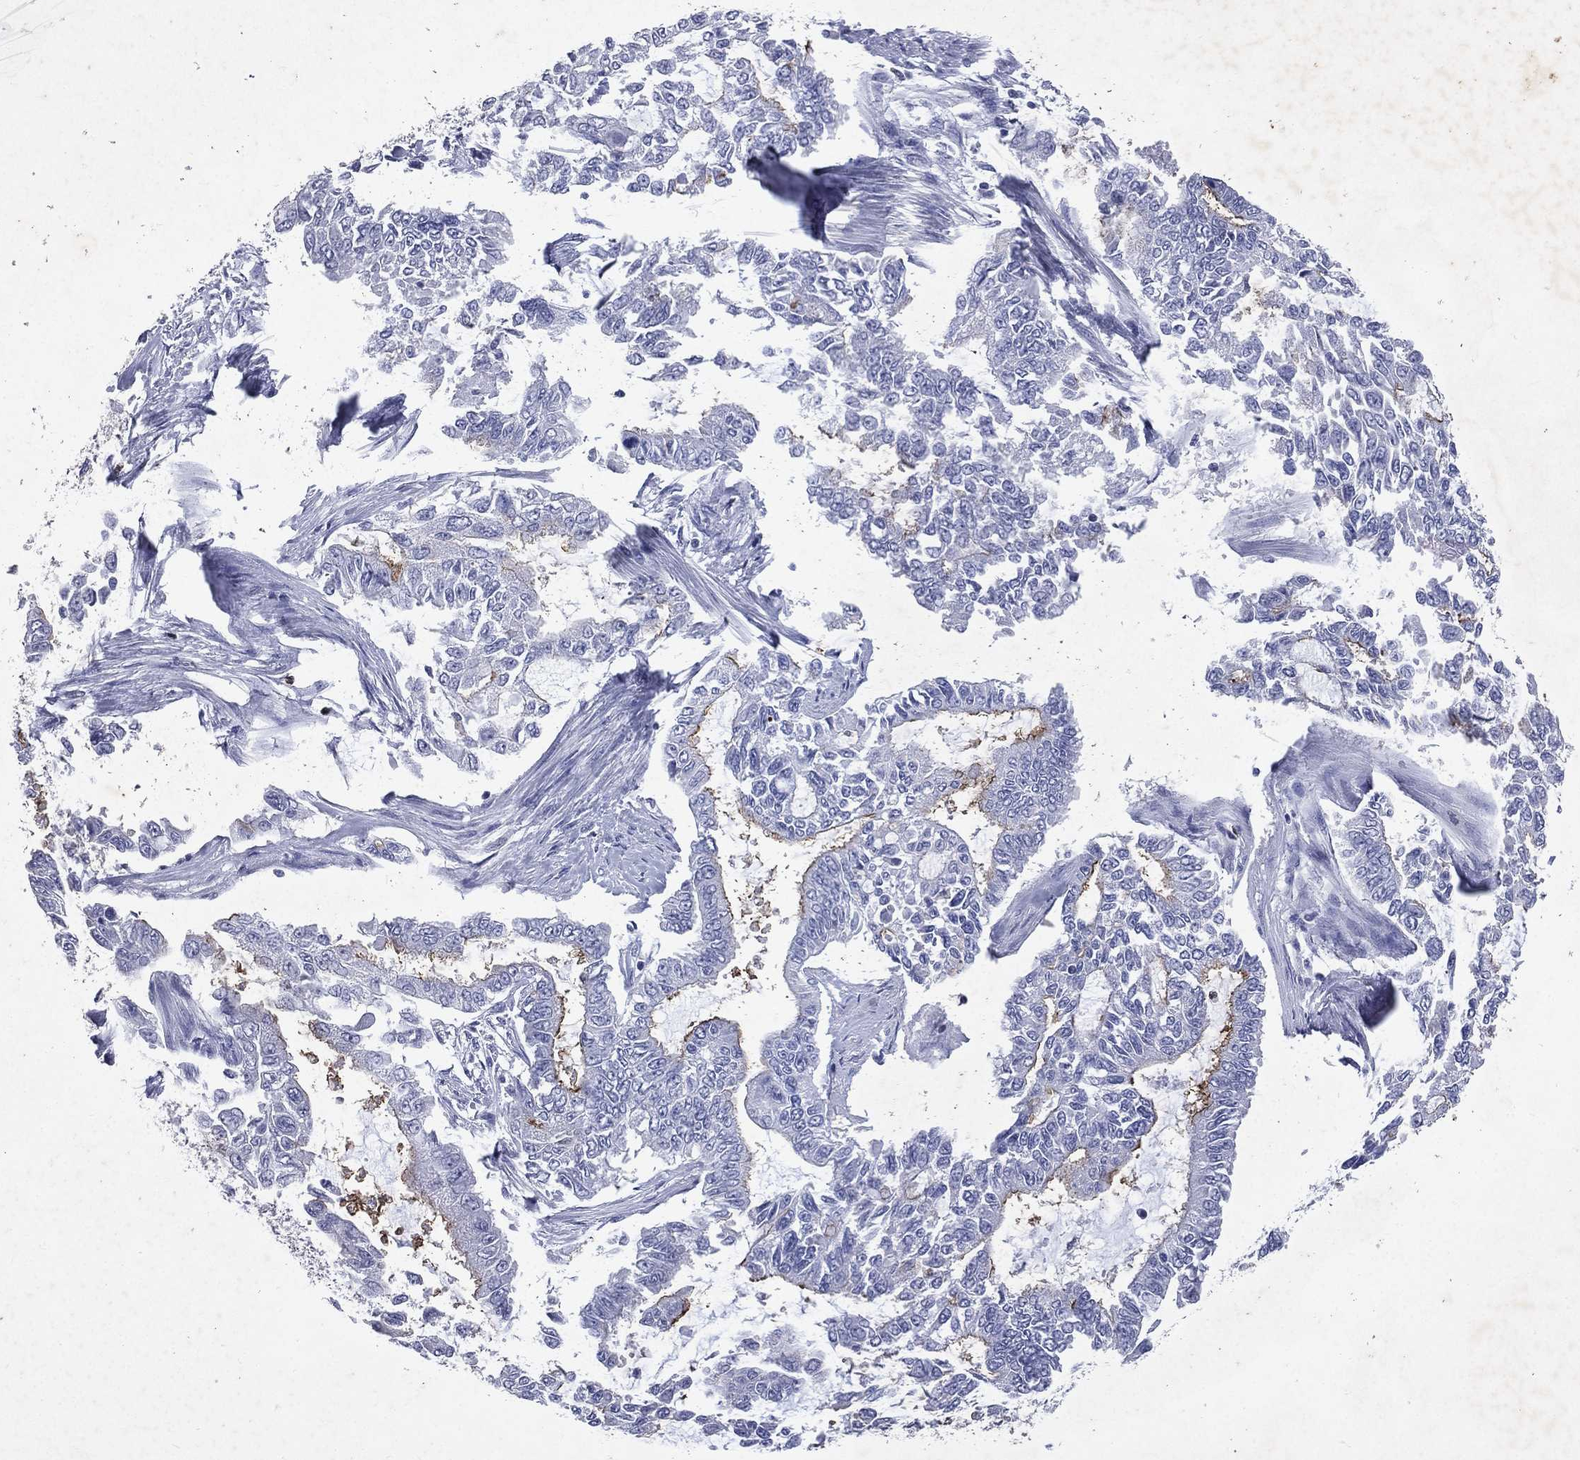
{"staining": {"intensity": "strong", "quantity": "<25%", "location": "cytoplasmic/membranous"}, "tissue": "endometrial cancer", "cell_type": "Tumor cells", "image_type": "cancer", "snomed": [{"axis": "morphology", "description": "Adenocarcinoma, NOS"}, {"axis": "topography", "description": "Uterus"}], "caption": "A micrograph of human endometrial cancer stained for a protein exhibits strong cytoplasmic/membranous brown staining in tumor cells.", "gene": "SLC34A2", "patient": {"sex": "female", "age": 59}}